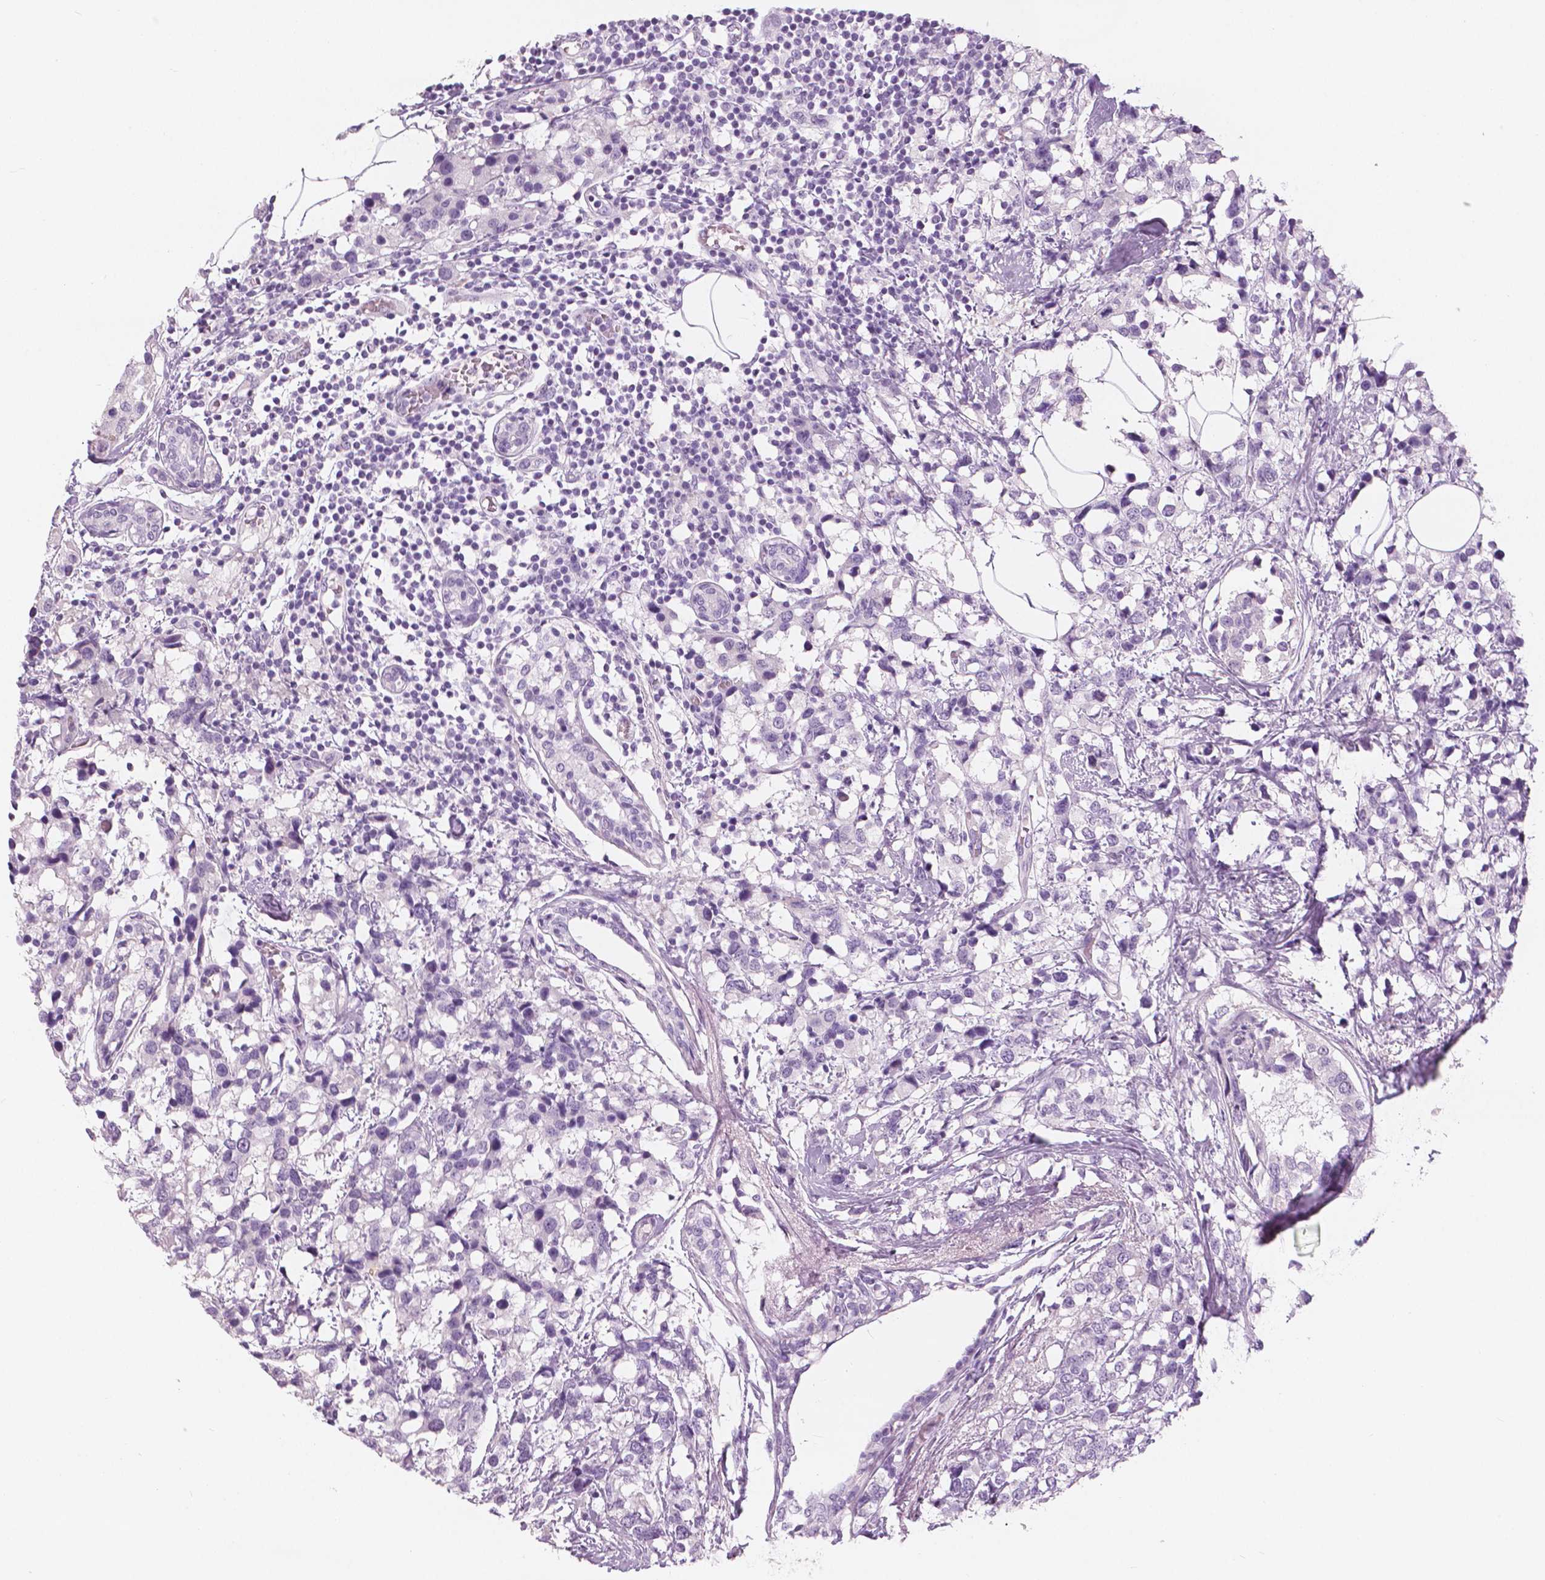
{"staining": {"intensity": "negative", "quantity": "none", "location": "none"}, "tissue": "breast cancer", "cell_type": "Tumor cells", "image_type": "cancer", "snomed": [{"axis": "morphology", "description": "Lobular carcinoma"}, {"axis": "topography", "description": "Breast"}], "caption": "There is no significant positivity in tumor cells of breast lobular carcinoma.", "gene": "SLC24A1", "patient": {"sex": "female", "age": 59}}